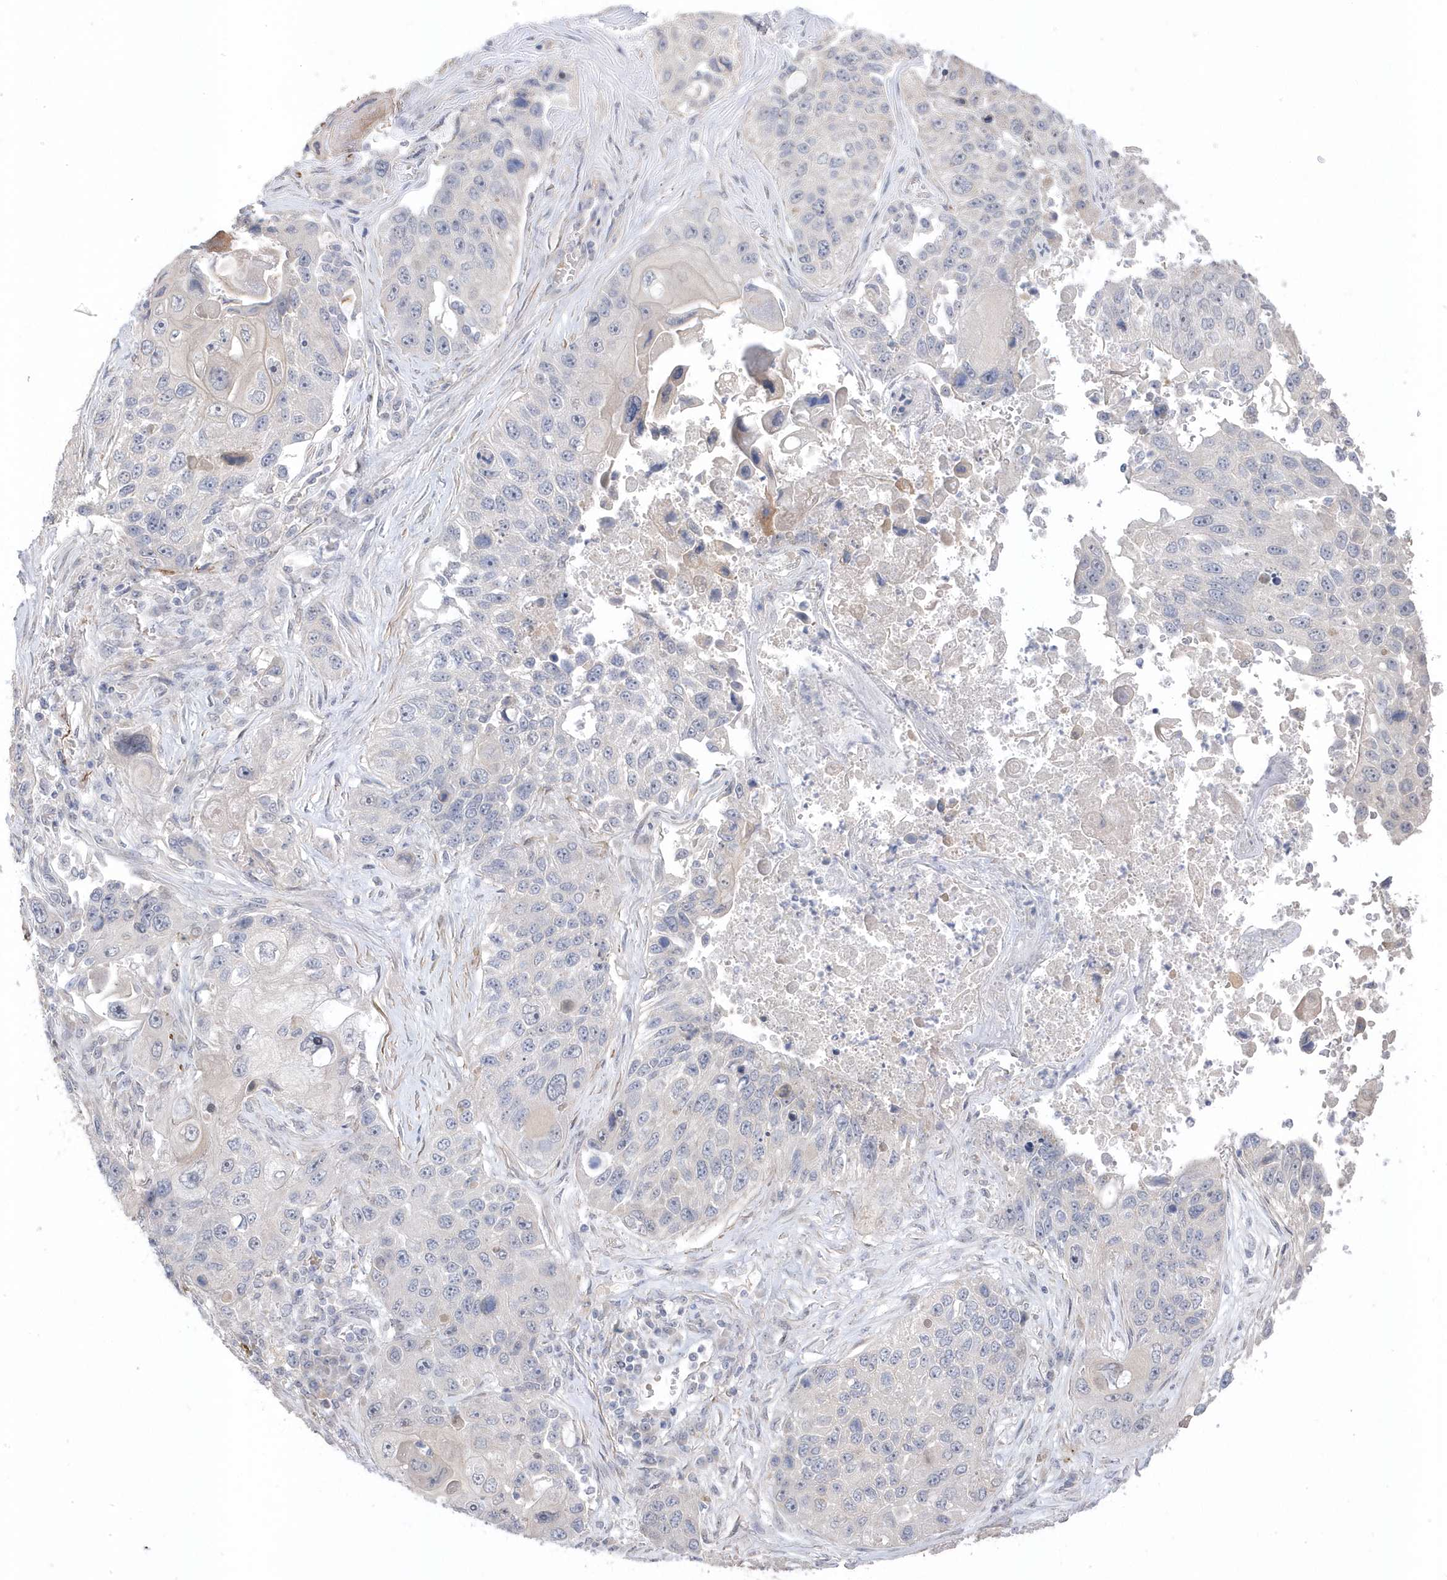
{"staining": {"intensity": "negative", "quantity": "none", "location": "none"}, "tissue": "lung cancer", "cell_type": "Tumor cells", "image_type": "cancer", "snomed": [{"axis": "morphology", "description": "Squamous cell carcinoma, NOS"}, {"axis": "topography", "description": "Lung"}], "caption": "A high-resolution histopathology image shows immunohistochemistry staining of squamous cell carcinoma (lung), which displays no significant expression in tumor cells.", "gene": "GTPBP6", "patient": {"sex": "male", "age": 61}}